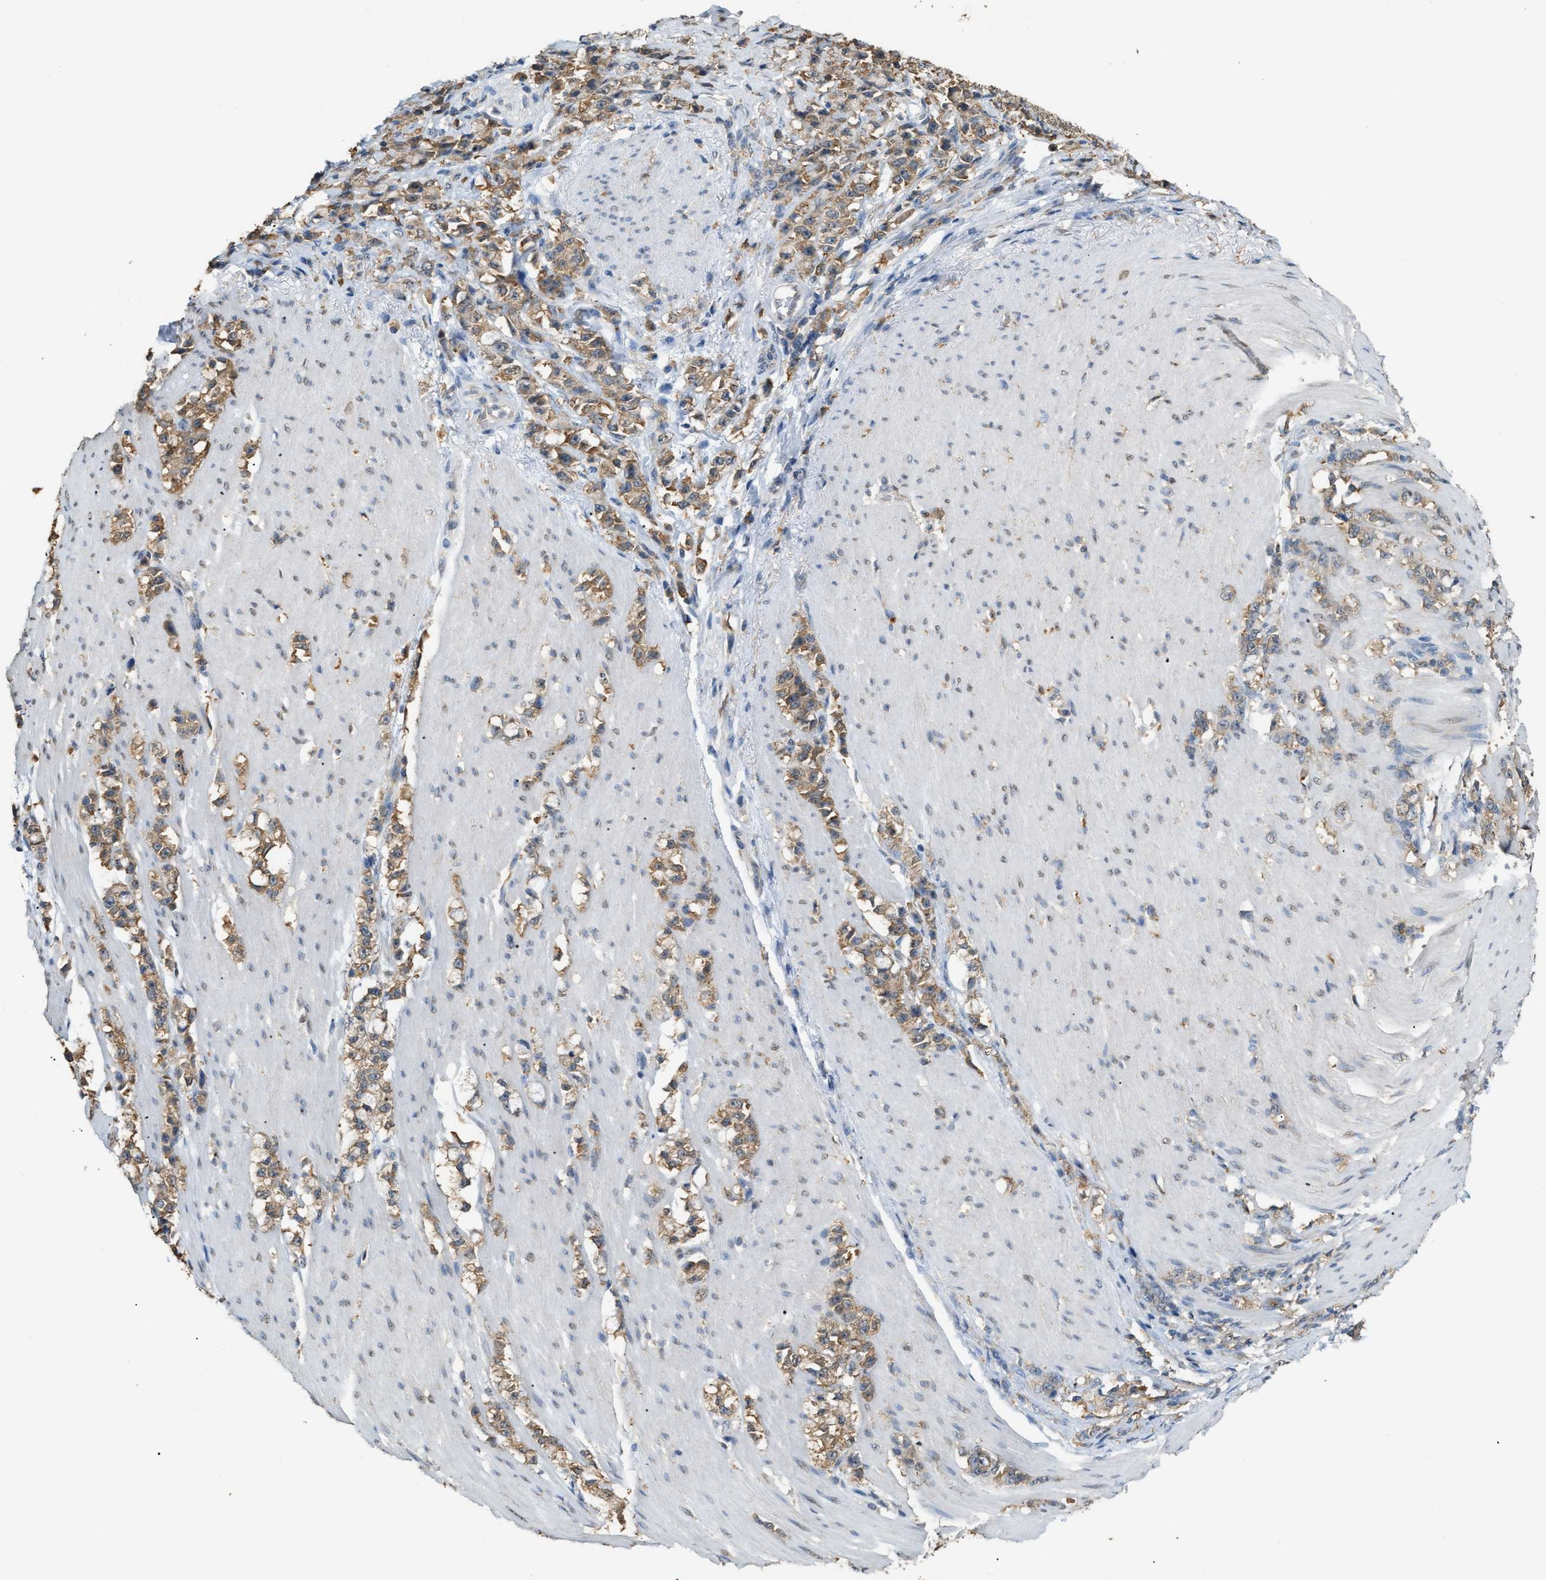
{"staining": {"intensity": "moderate", "quantity": ">75%", "location": "cytoplasmic/membranous"}, "tissue": "stomach cancer", "cell_type": "Tumor cells", "image_type": "cancer", "snomed": [{"axis": "morphology", "description": "Adenocarcinoma, NOS"}, {"axis": "topography", "description": "Stomach, lower"}], "caption": "An IHC photomicrograph of neoplastic tissue is shown. Protein staining in brown highlights moderate cytoplasmic/membranous positivity in stomach cancer within tumor cells.", "gene": "GCN1", "patient": {"sex": "male", "age": 88}}